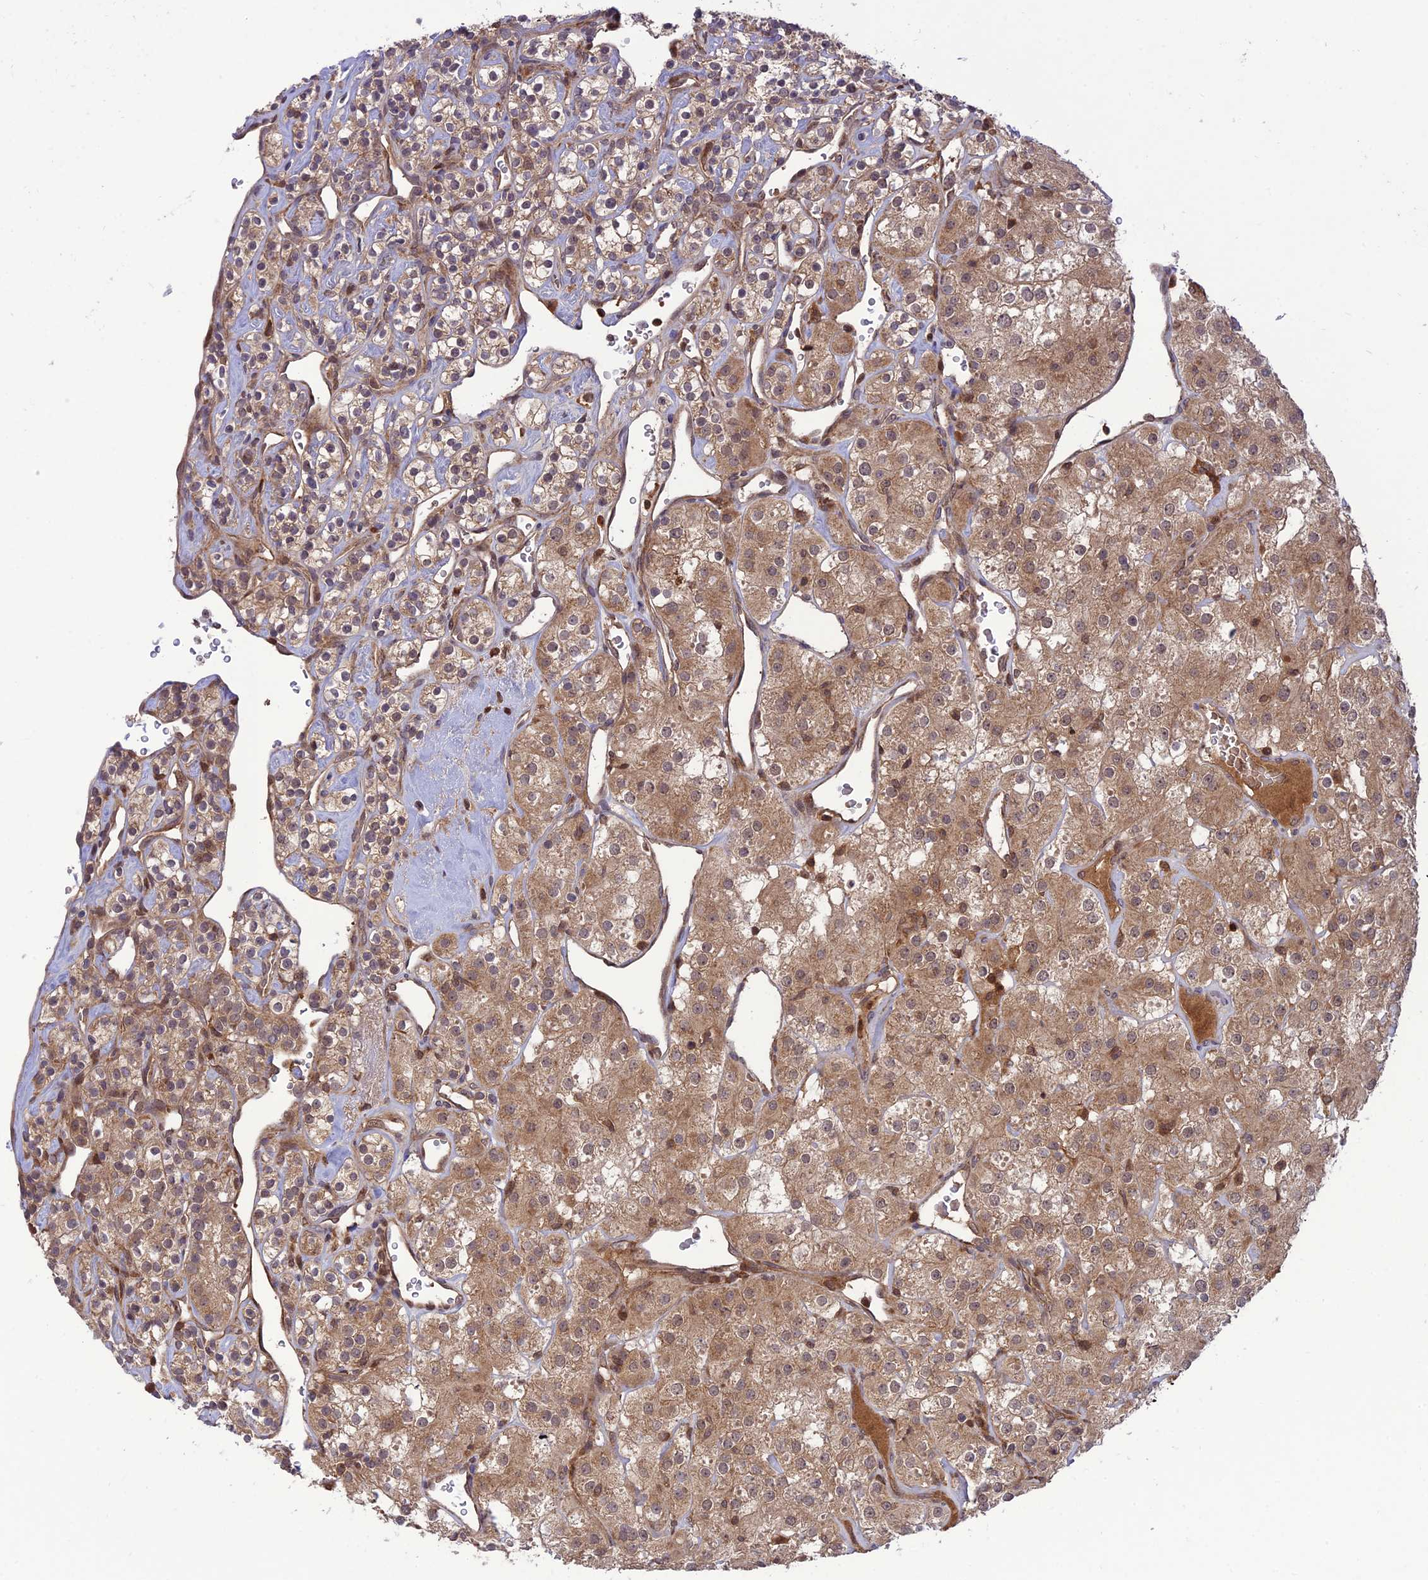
{"staining": {"intensity": "moderate", "quantity": ">75%", "location": "cytoplasmic/membranous"}, "tissue": "renal cancer", "cell_type": "Tumor cells", "image_type": "cancer", "snomed": [{"axis": "morphology", "description": "Adenocarcinoma, NOS"}, {"axis": "topography", "description": "Kidney"}], "caption": "Protein staining of renal cancer tissue displays moderate cytoplasmic/membranous staining in approximately >75% of tumor cells. Immunohistochemistry (ihc) stains the protein of interest in brown and the nuclei are stained blue.", "gene": "NDUFC1", "patient": {"sex": "male", "age": 77}}